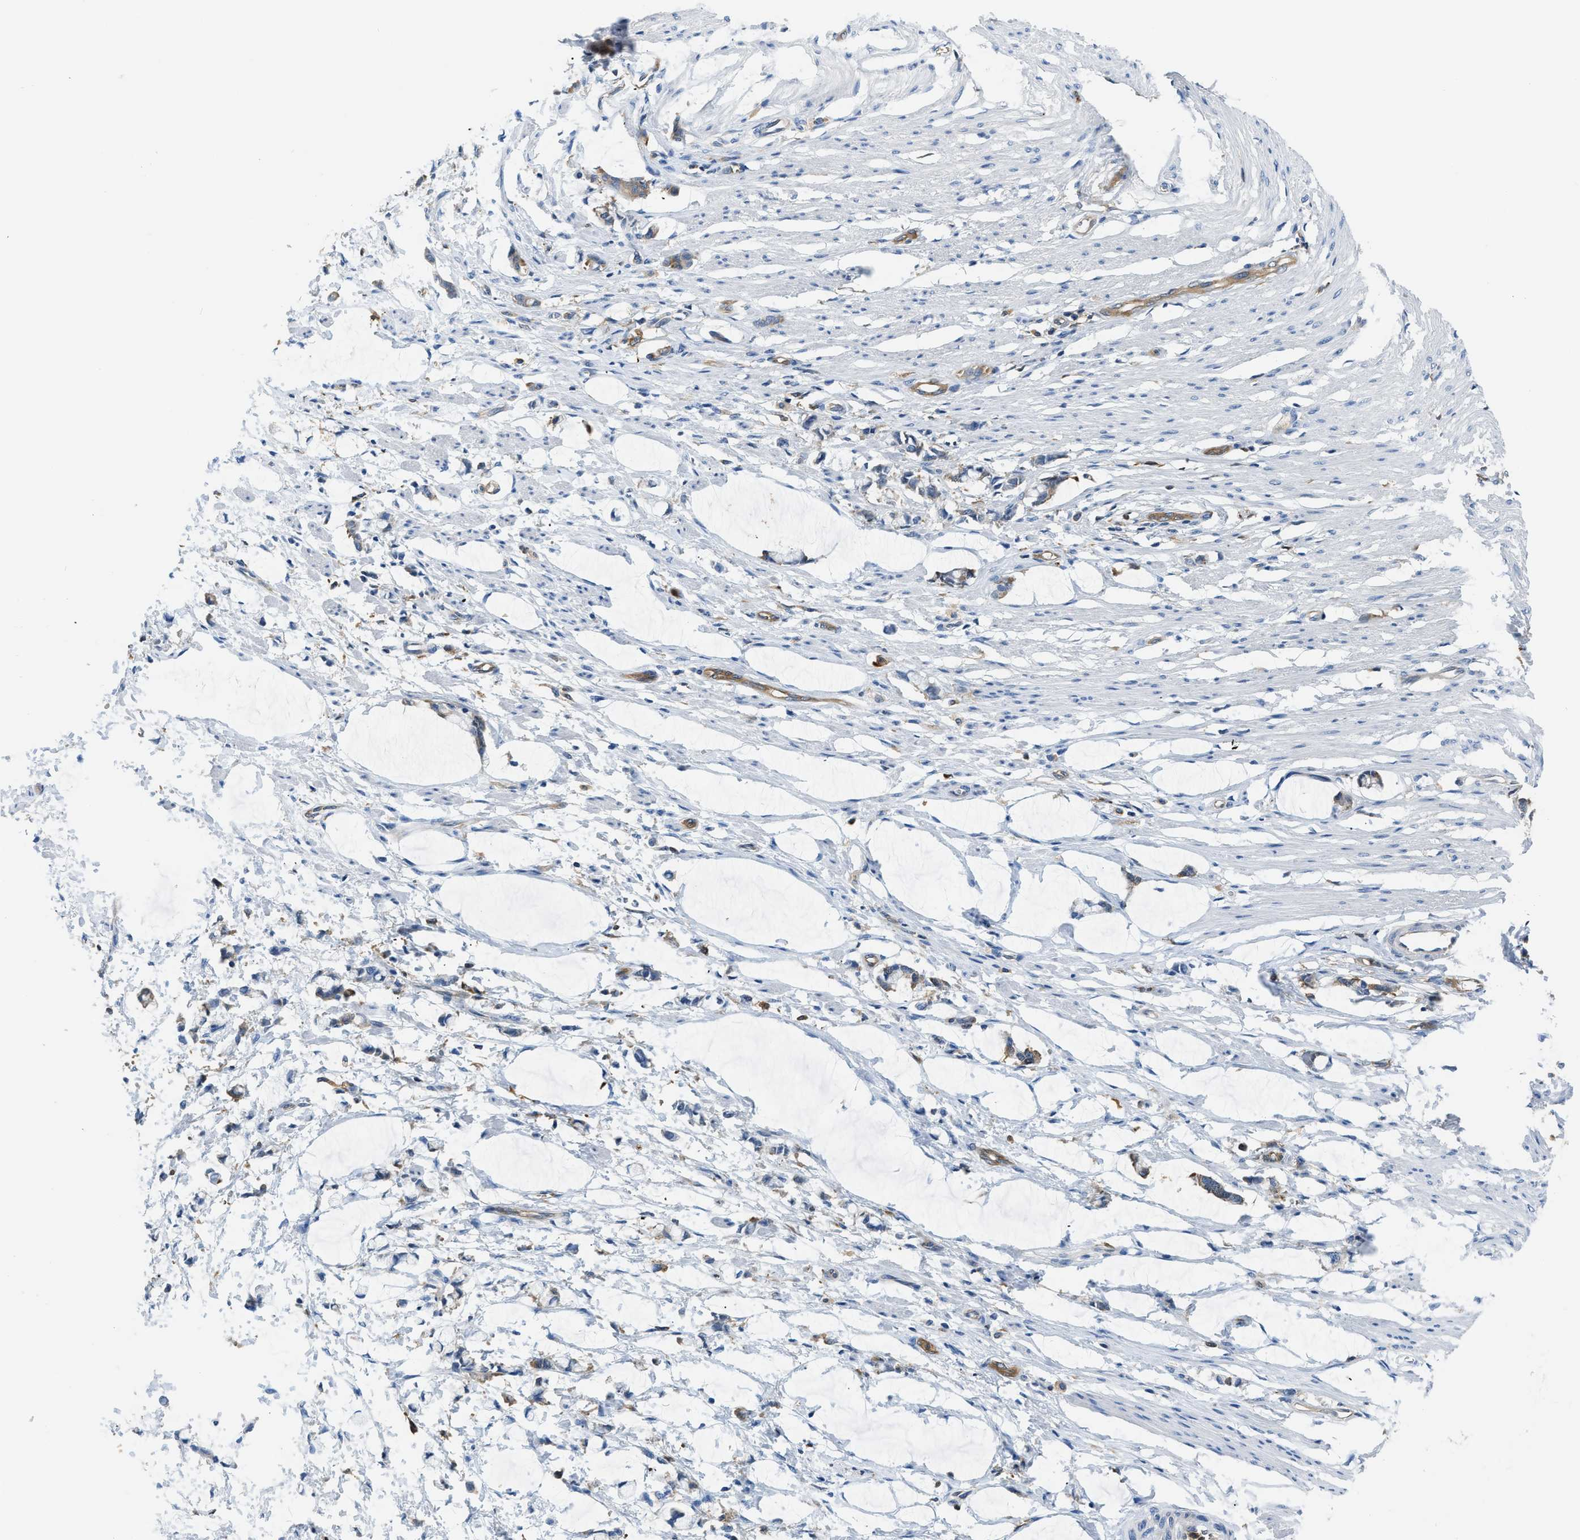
{"staining": {"intensity": "negative", "quantity": "none", "location": "none"}, "tissue": "smooth muscle", "cell_type": "Smooth muscle cells", "image_type": "normal", "snomed": [{"axis": "morphology", "description": "Normal tissue, NOS"}, {"axis": "morphology", "description": "Adenocarcinoma, NOS"}, {"axis": "topography", "description": "Smooth muscle"}, {"axis": "topography", "description": "Colon"}], "caption": "Smooth muscle was stained to show a protein in brown. There is no significant staining in smooth muscle cells. The staining was performed using DAB (3,3'-diaminobenzidine) to visualize the protein expression in brown, while the nuclei were stained in blue with hematoxylin (Magnification: 20x).", "gene": "PKM", "patient": {"sex": "male", "age": 14}}